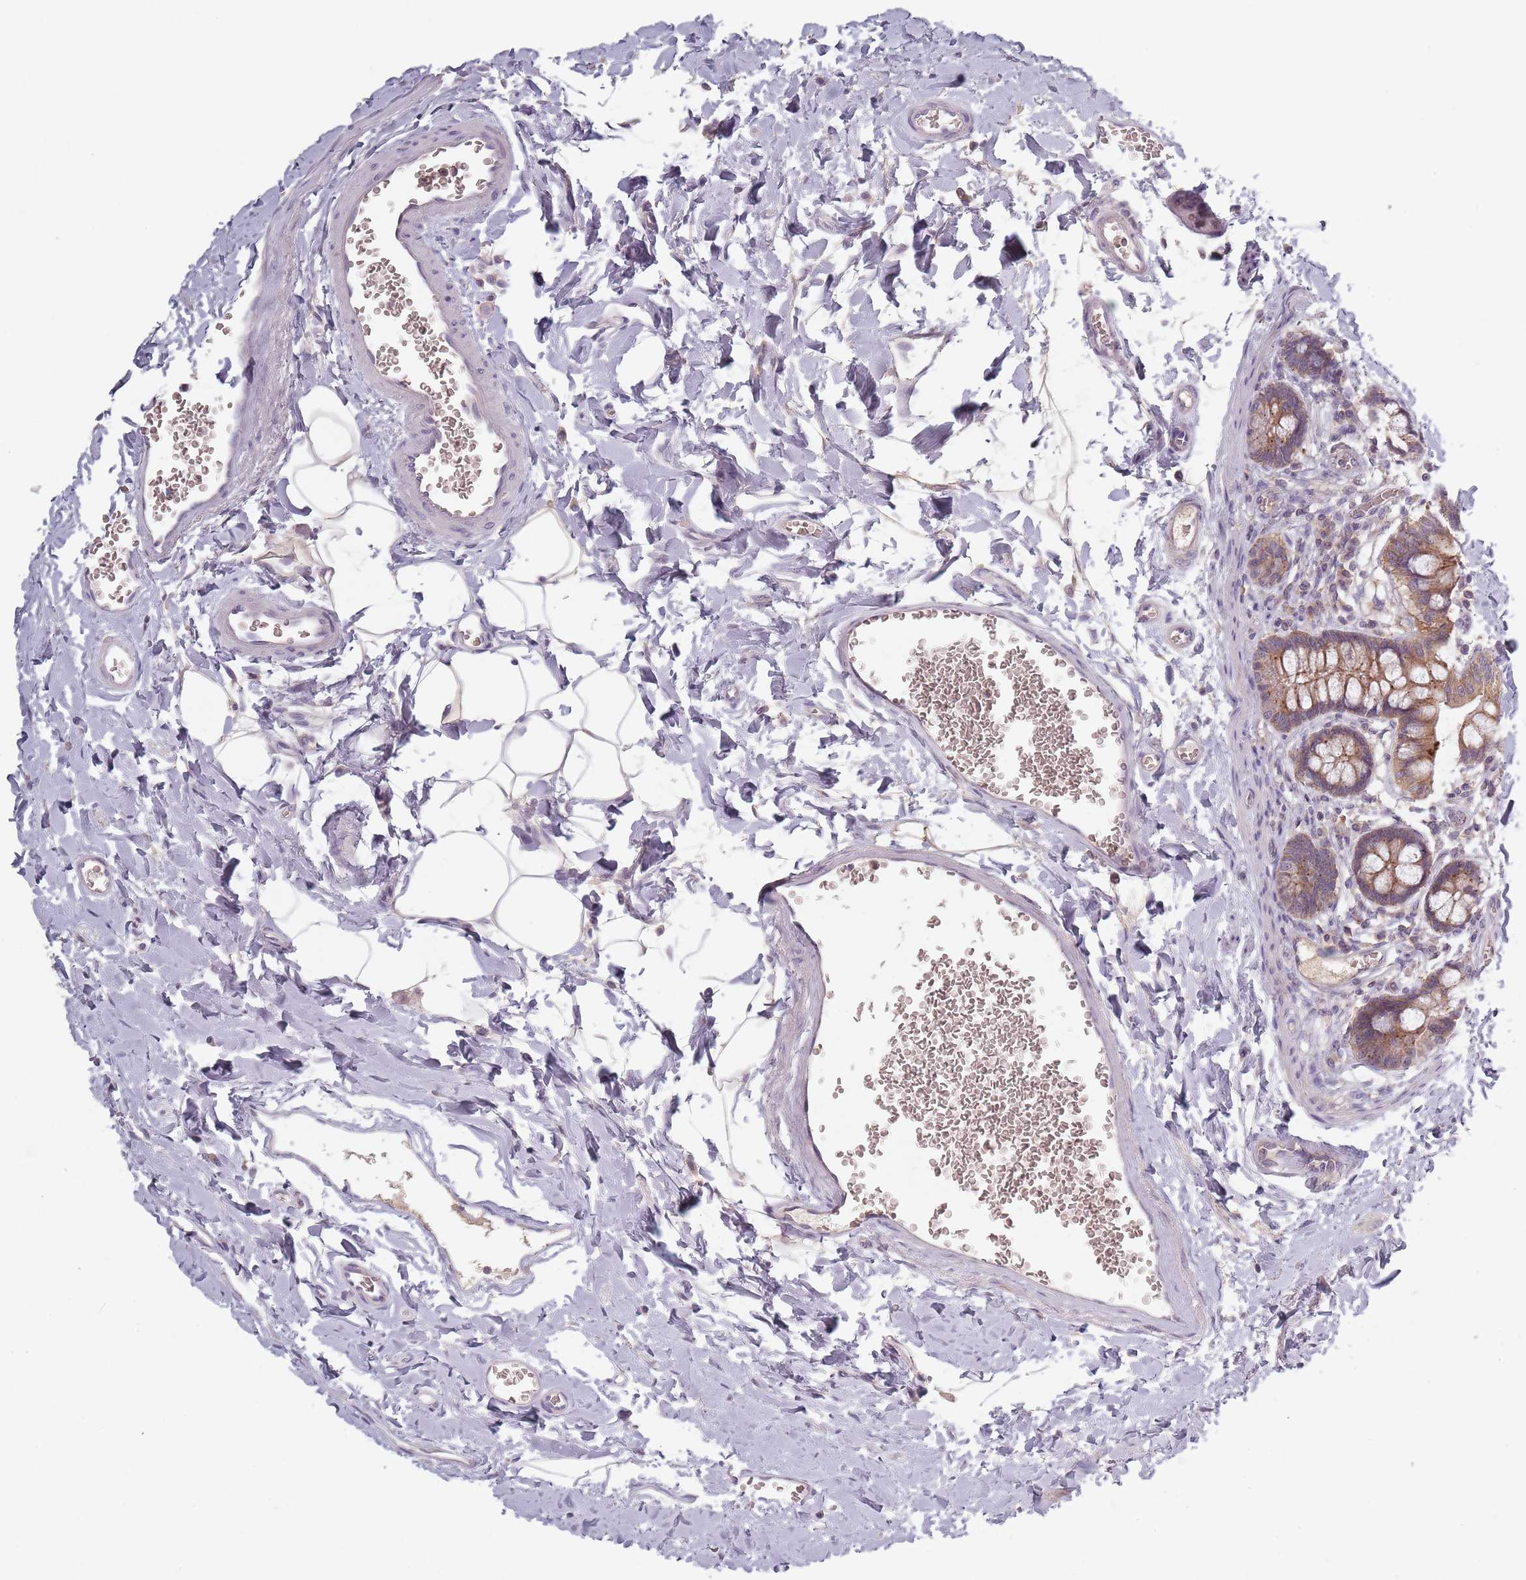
{"staining": {"intensity": "moderate", "quantity": ">75%", "location": "cytoplasmic/membranous"}, "tissue": "small intestine", "cell_type": "Glandular cells", "image_type": "normal", "snomed": [{"axis": "morphology", "description": "Normal tissue, NOS"}, {"axis": "topography", "description": "Small intestine"}], "caption": "Immunohistochemical staining of unremarkable small intestine exhibits >75% levels of moderate cytoplasmic/membranous protein staining in about >75% of glandular cells.", "gene": "ASB13", "patient": {"sex": "male", "age": 52}}